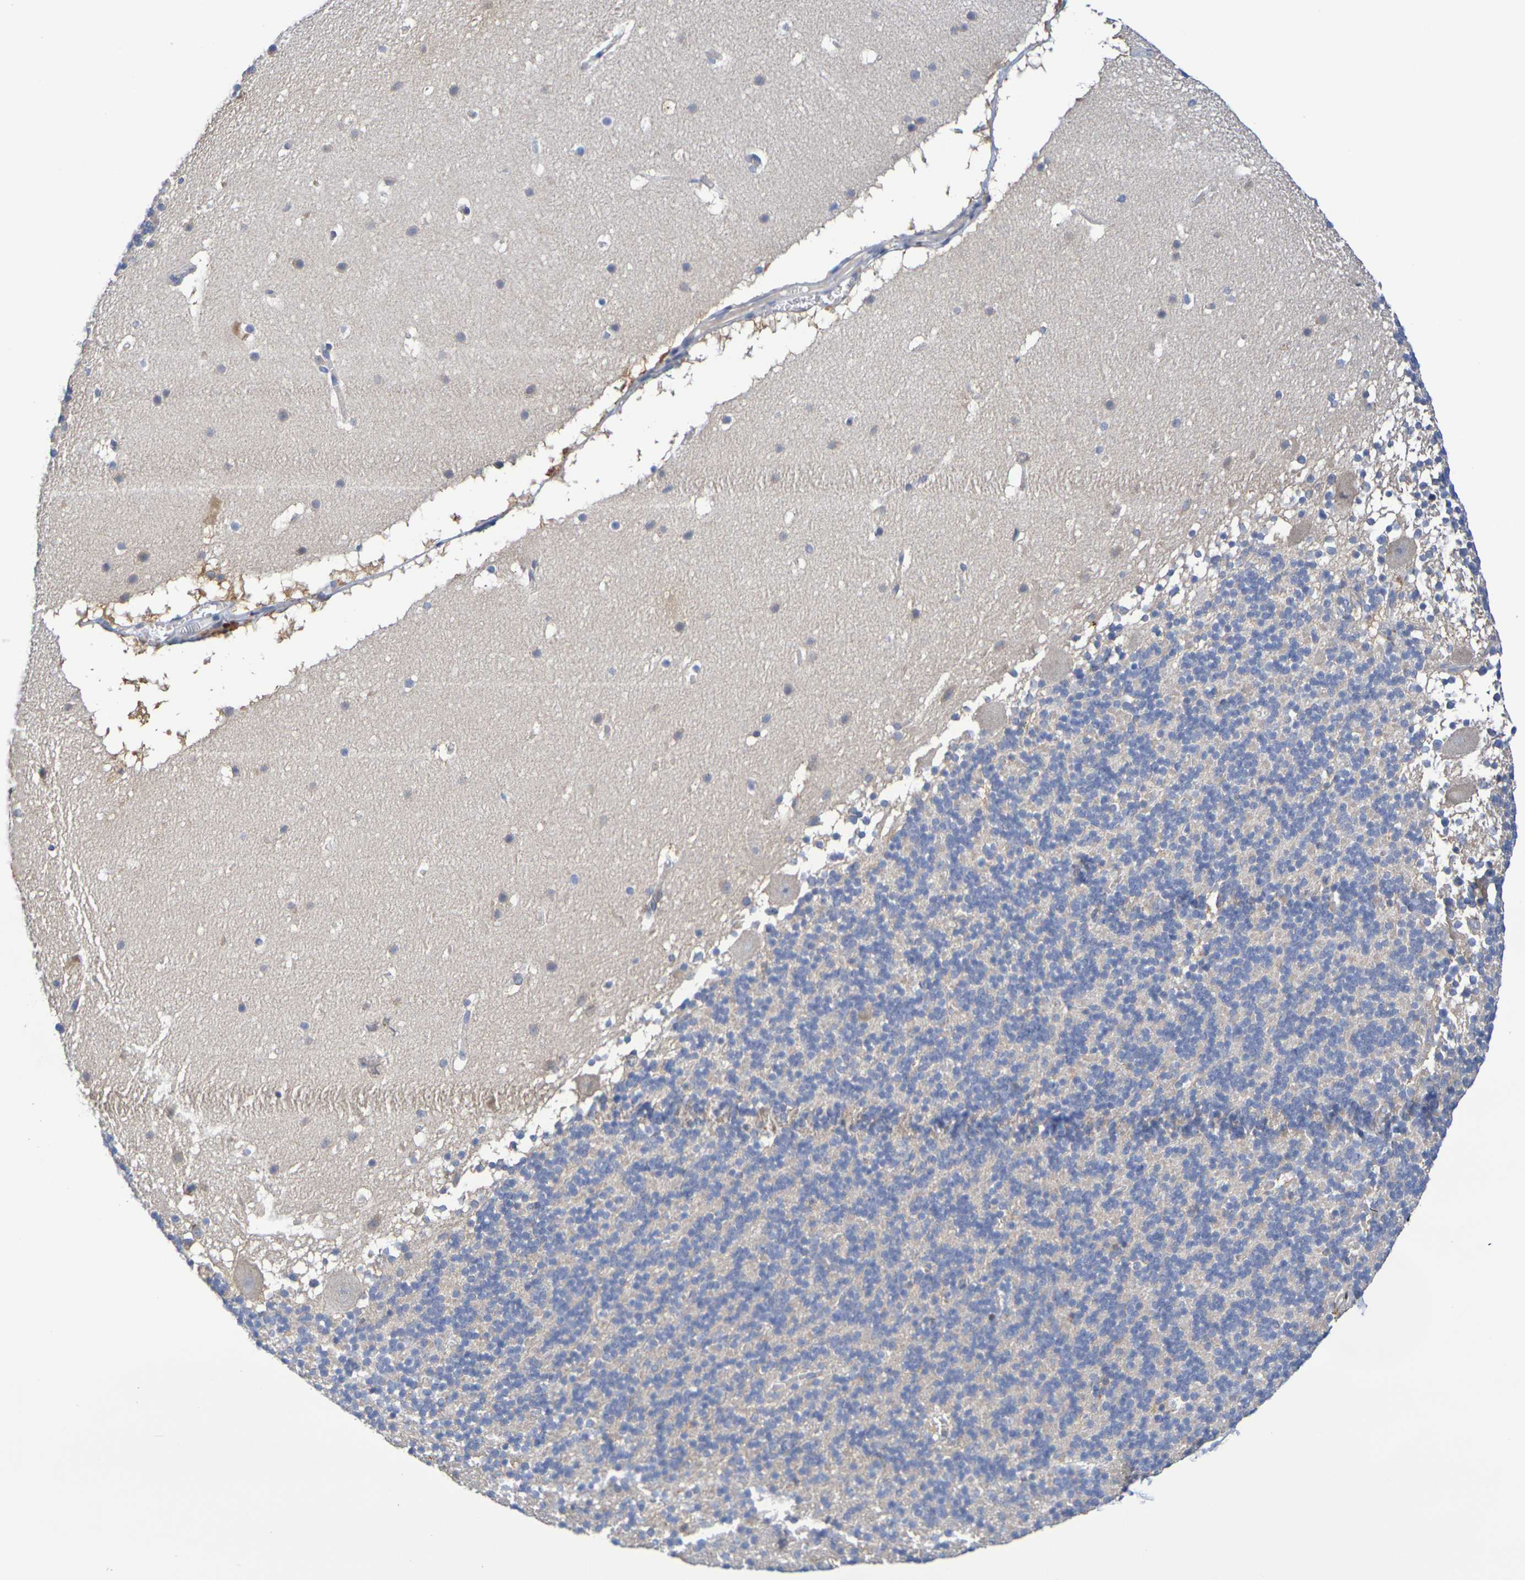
{"staining": {"intensity": "weak", "quantity": "<25%", "location": "cytoplasmic/membranous"}, "tissue": "cerebellum", "cell_type": "Cells in granular layer", "image_type": "normal", "snomed": [{"axis": "morphology", "description": "Normal tissue, NOS"}, {"axis": "topography", "description": "Cerebellum"}], "caption": "Cells in granular layer show no significant expression in unremarkable cerebellum.", "gene": "SDC4", "patient": {"sex": "male", "age": 45}}